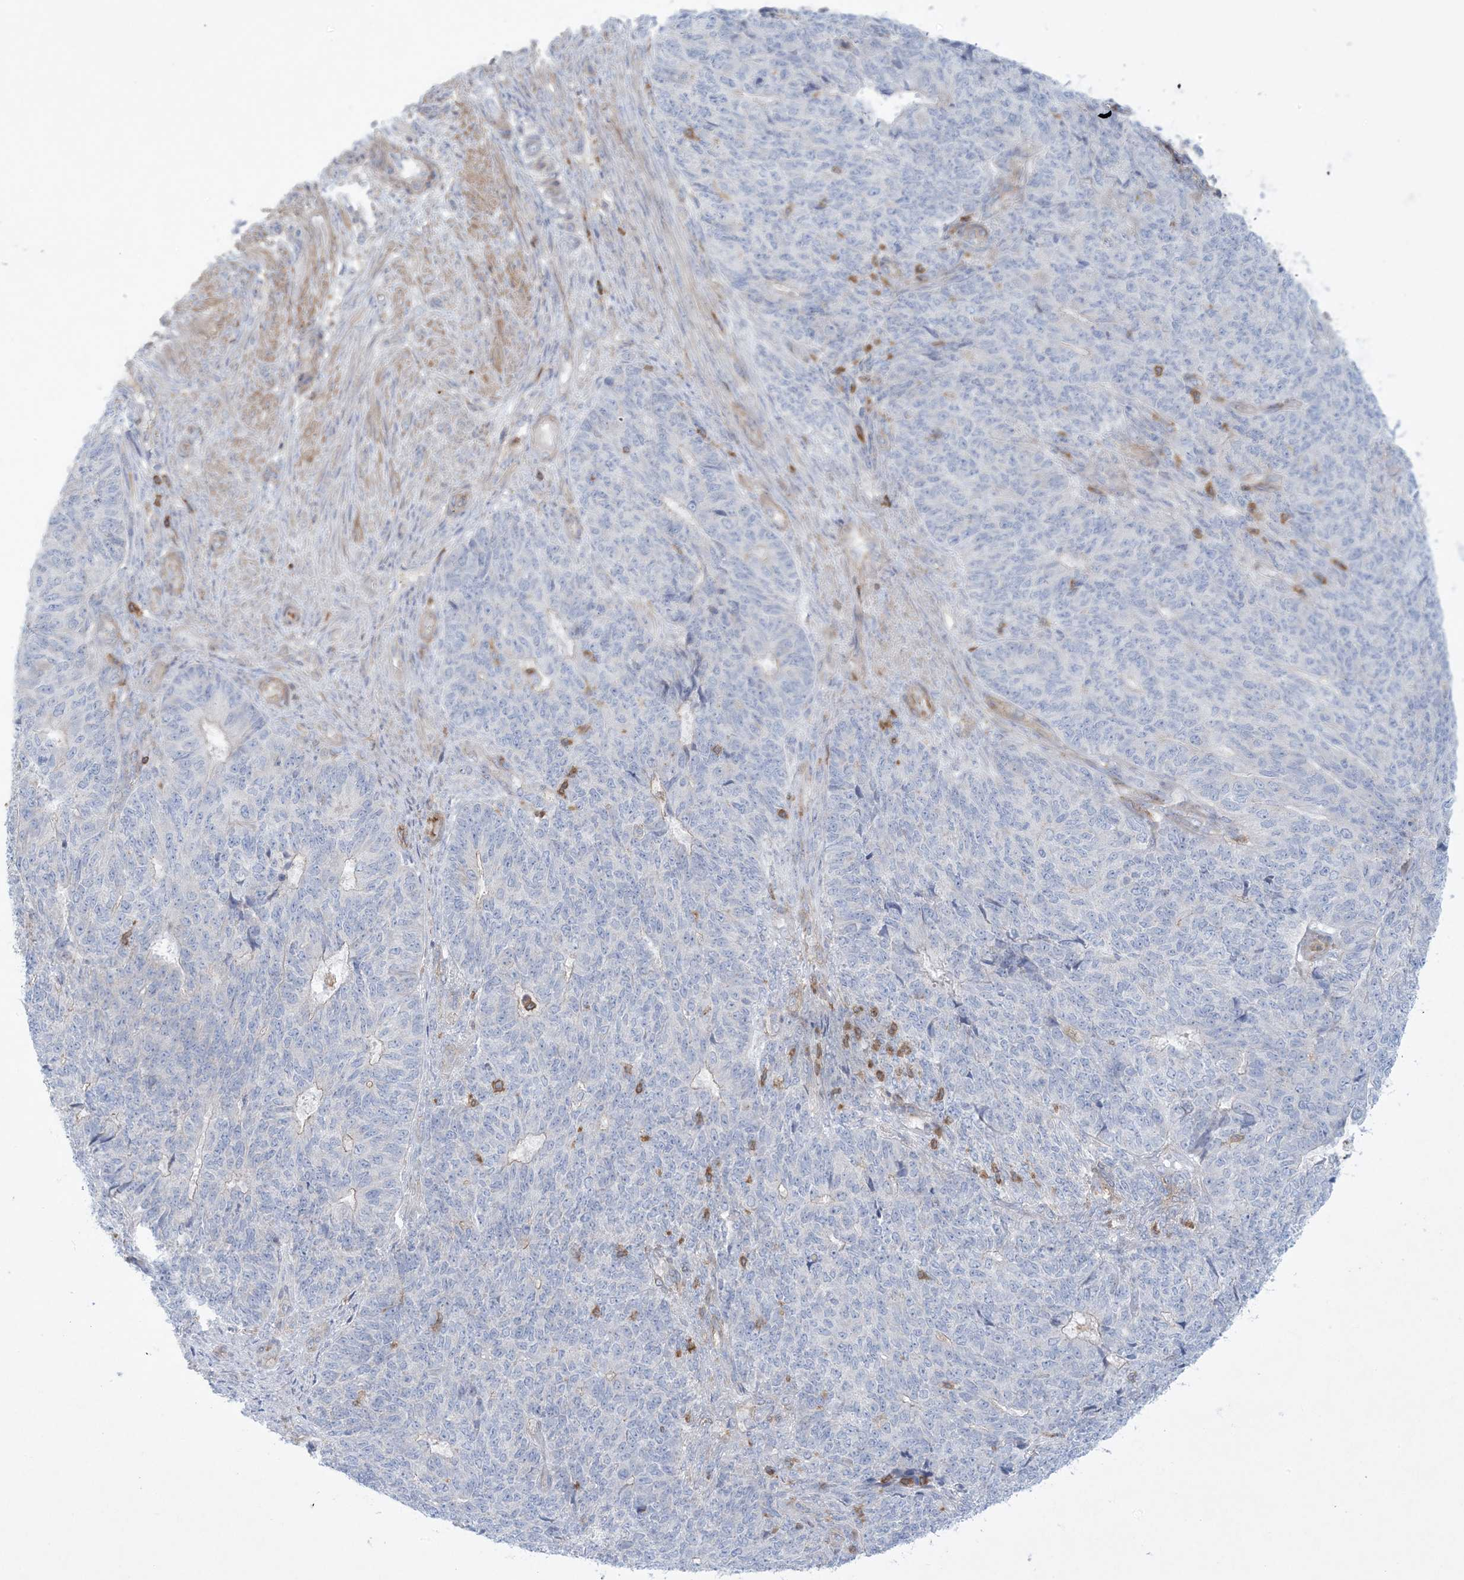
{"staining": {"intensity": "negative", "quantity": "none", "location": "none"}, "tissue": "endometrial cancer", "cell_type": "Tumor cells", "image_type": "cancer", "snomed": [{"axis": "morphology", "description": "Adenocarcinoma, NOS"}, {"axis": "topography", "description": "Endometrium"}], "caption": "Immunohistochemistry of adenocarcinoma (endometrial) exhibits no expression in tumor cells.", "gene": "ARHGAP30", "patient": {"sex": "female", "age": 32}}